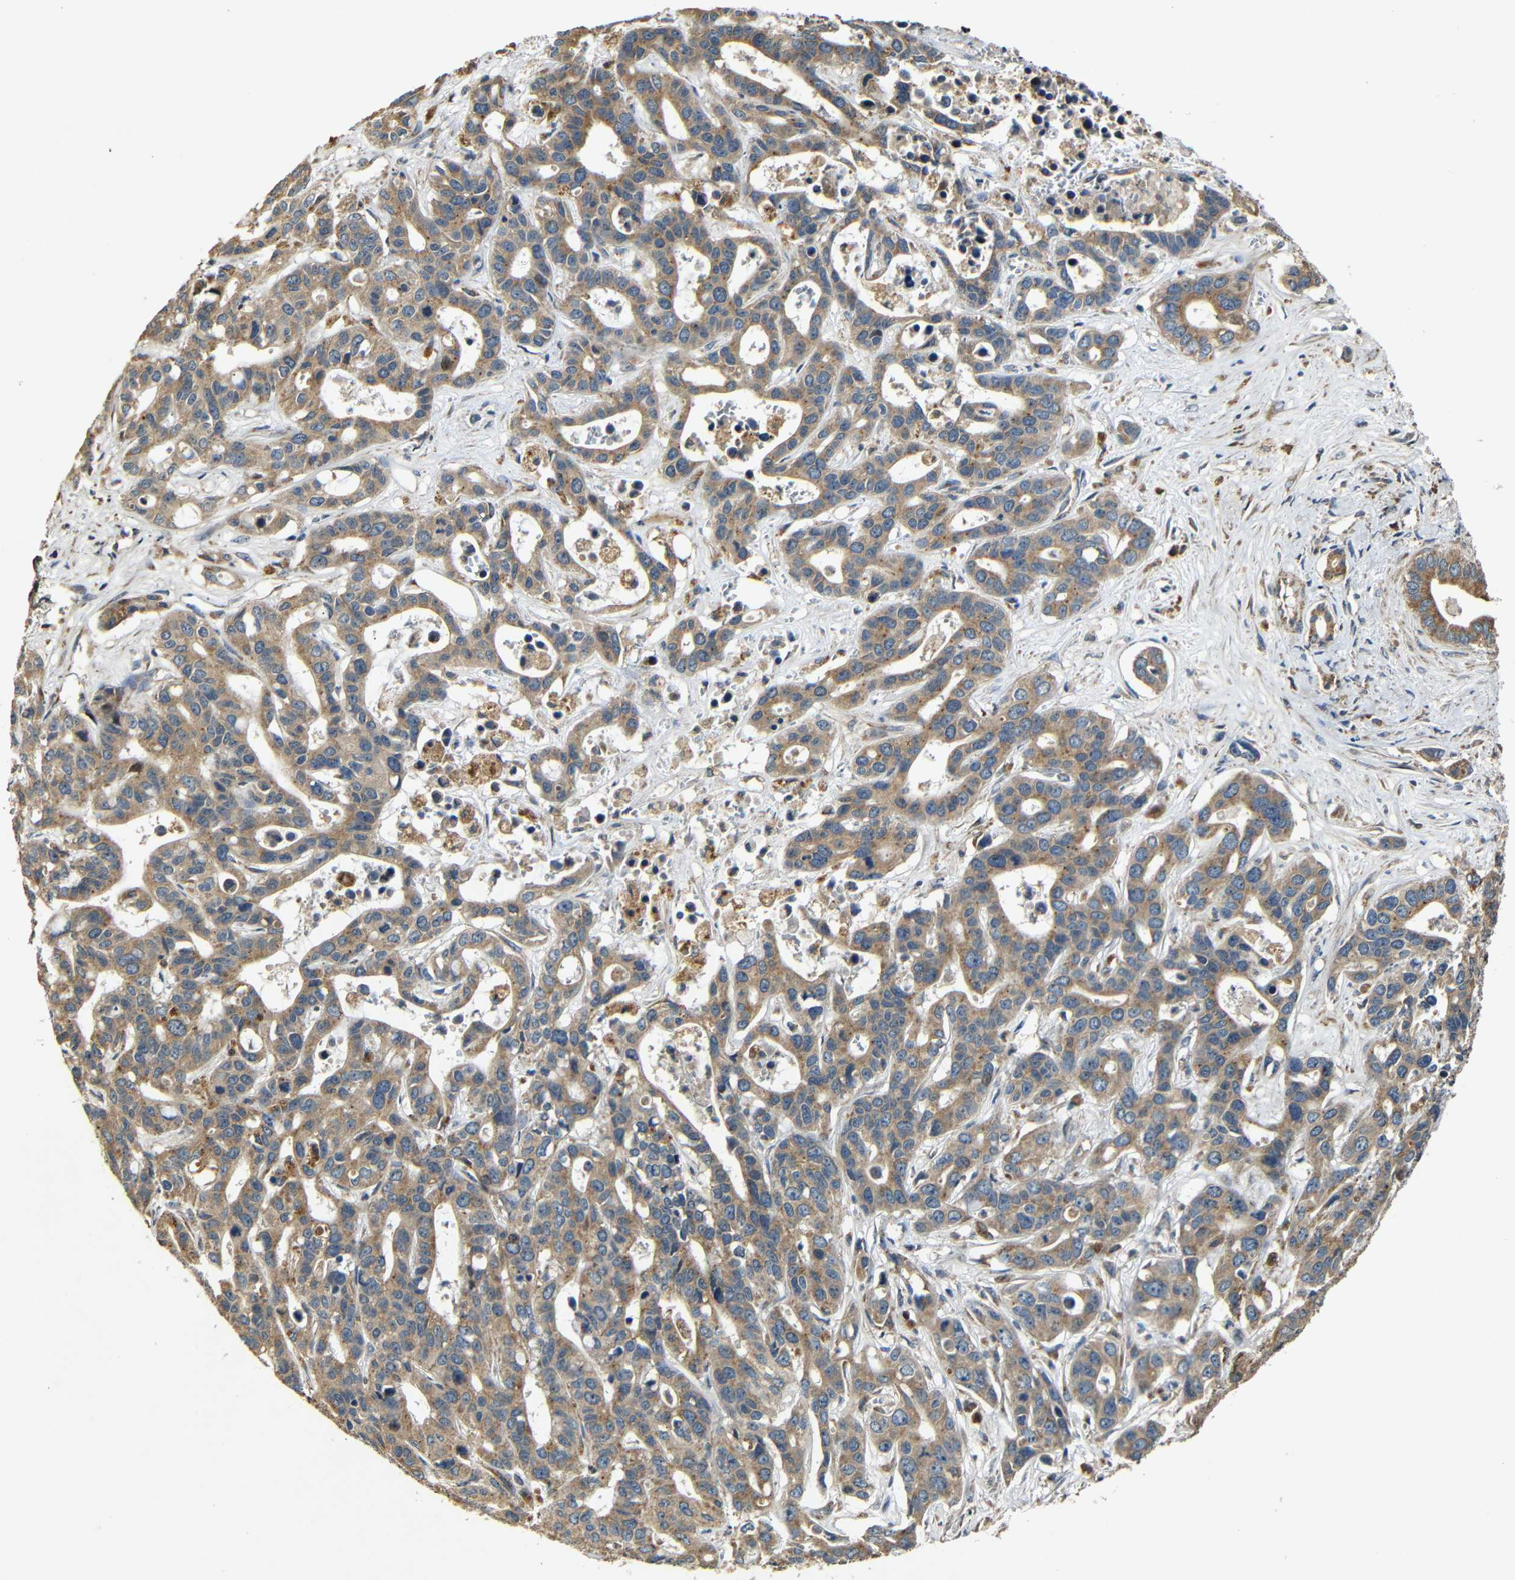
{"staining": {"intensity": "moderate", "quantity": ">75%", "location": "cytoplasmic/membranous"}, "tissue": "liver cancer", "cell_type": "Tumor cells", "image_type": "cancer", "snomed": [{"axis": "morphology", "description": "Cholangiocarcinoma"}, {"axis": "topography", "description": "Liver"}], "caption": "DAB immunohistochemical staining of human liver cancer shows moderate cytoplasmic/membranous protein positivity in approximately >75% of tumor cells.", "gene": "KAZALD1", "patient": {"sex": "female", "age": 65}}